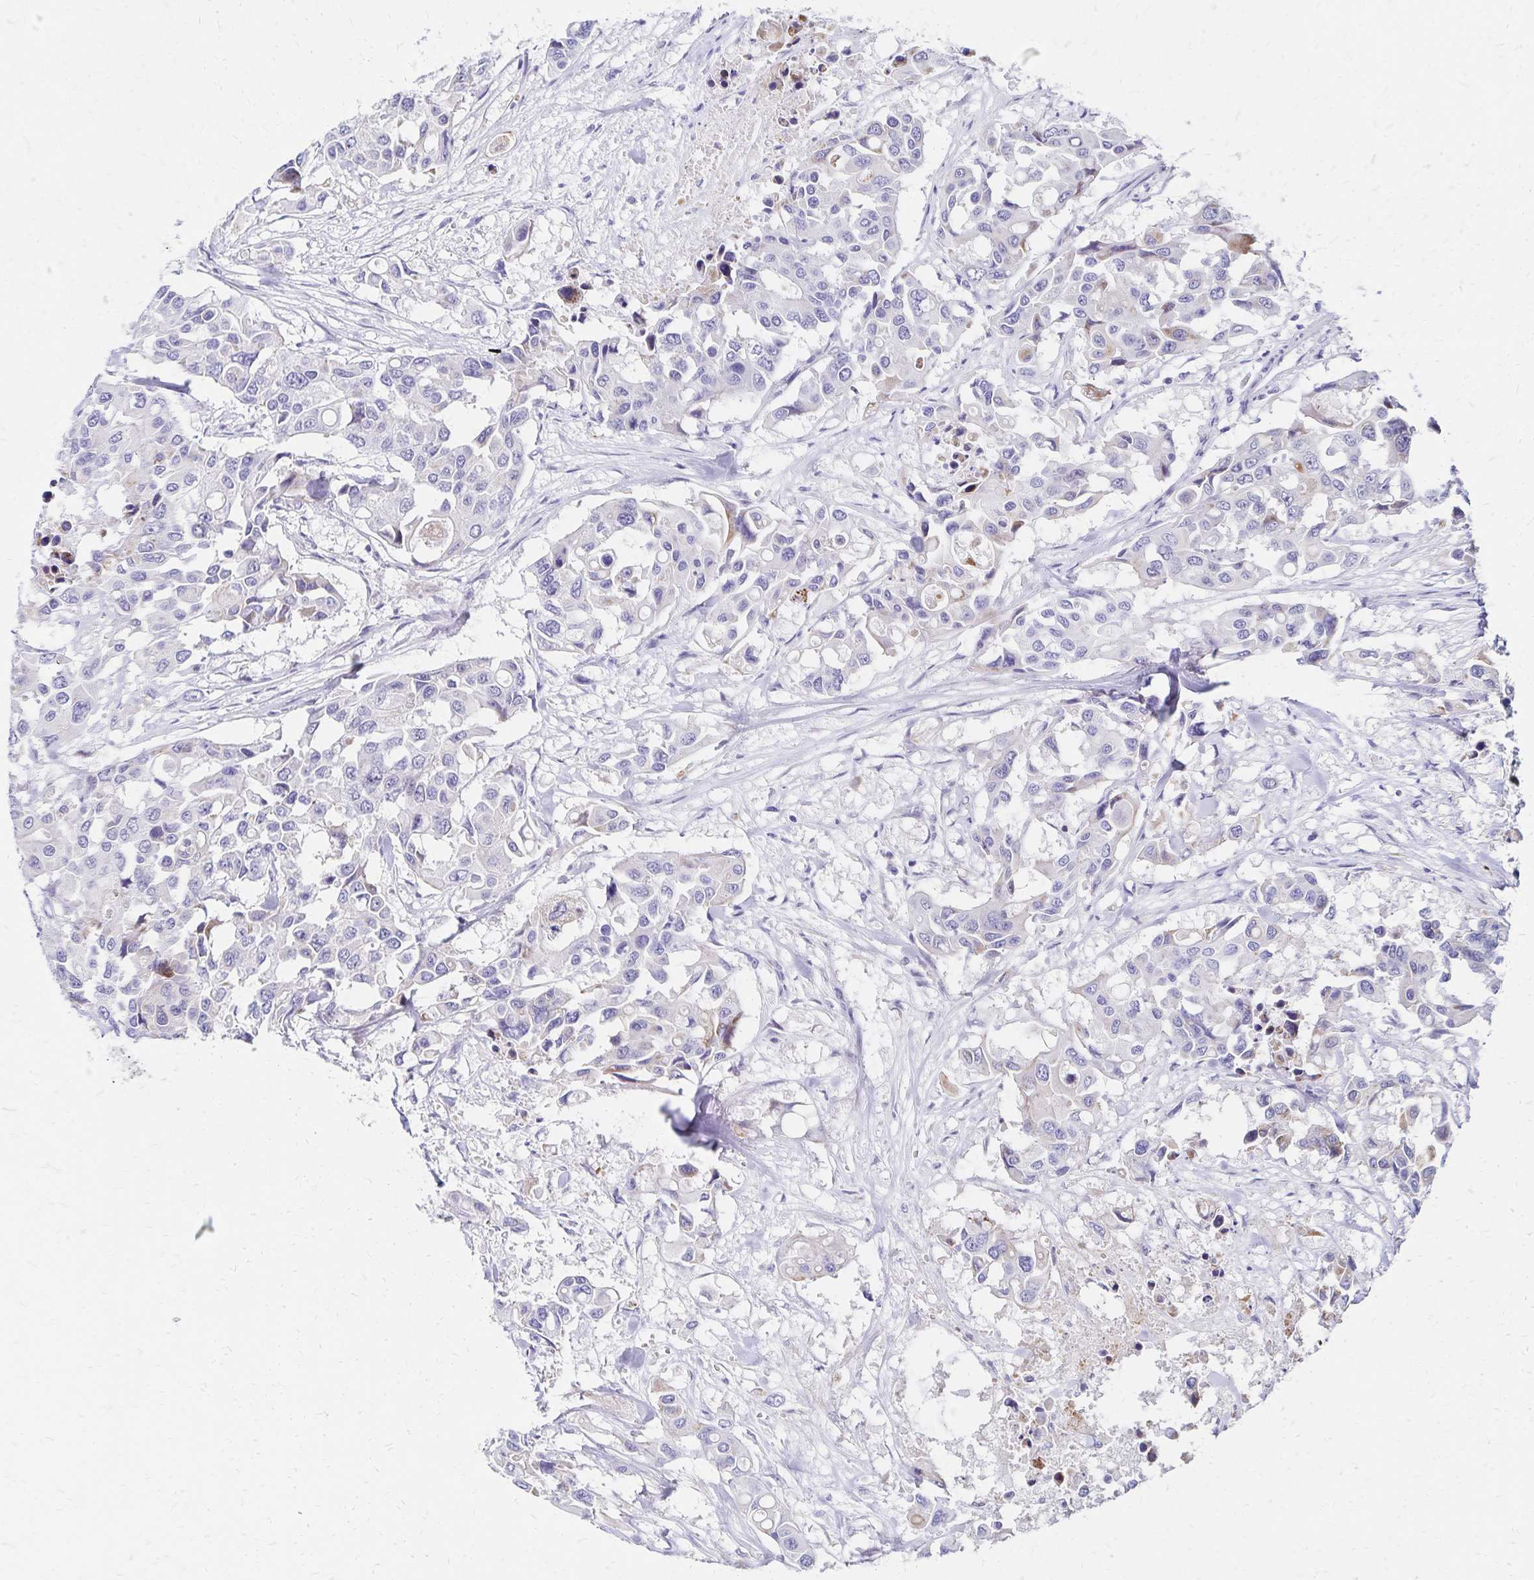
{"staining": {"intensity": "moderate", "quantity": "<25%", "location": "cytoplasmic/membranous"}, "tissue": "colorectal cancer", "cell_type": "Tumor cells", "image_type": "cancer", "snomed": [{"axis": "morphology", "description": "Adenocarcinoma, NOS"}, {"axis": "topography", "description": "Colon"}], "caption": "This is a micrograph of immunohistochemistry (IHC) staining of colorectal adenocarcinoma, which shows moderate expression in the cytoplasmic/membranous of tumor cells.", "gene": "NECAP1", "patient": {"sex": "male", "age": 77}}